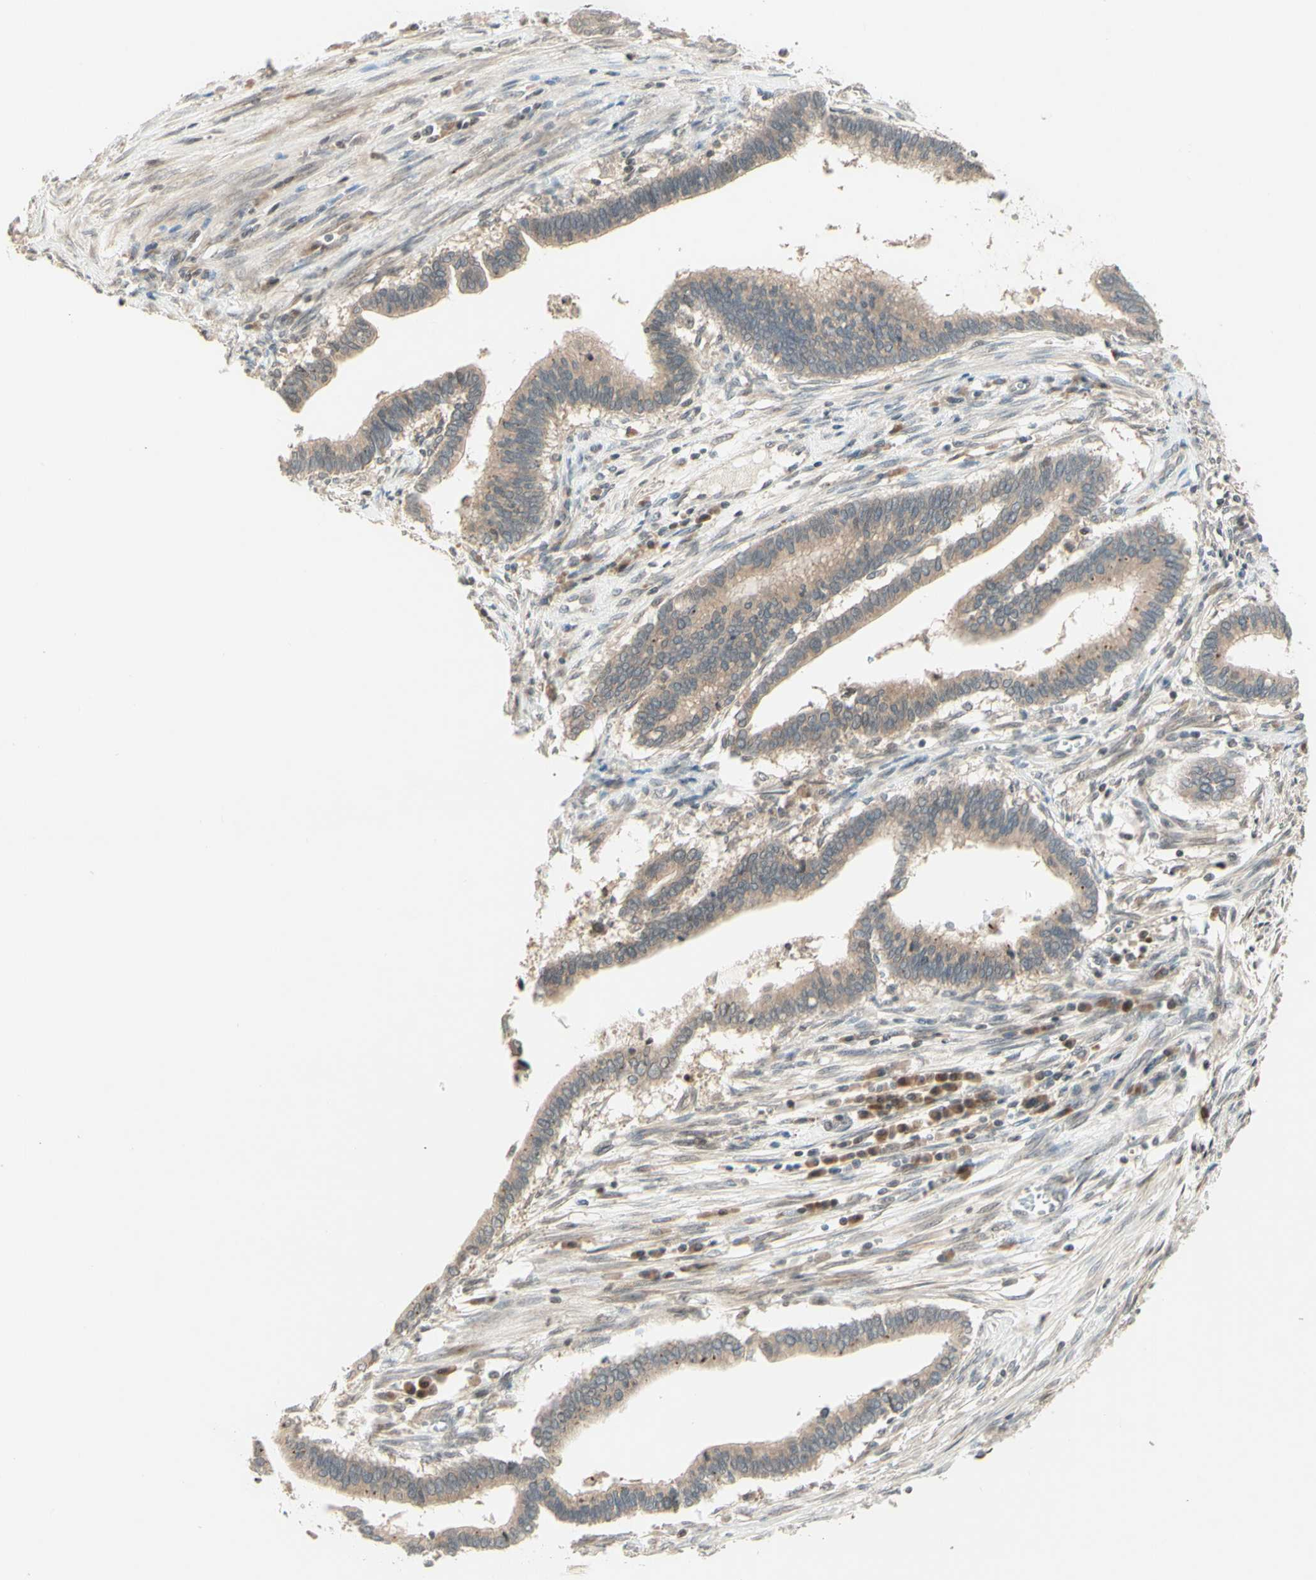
{"staining": {"intensity": "weak", "quantity": ">75%", "location": "cytoplasmic/membranous"}, "tissue": "cervical cancer", "cell_type": "Tumor cells", "image_type": "cancer", "snomed": [{"axis": "morphology", "description": "Adenocarcinoma, NOS"}, {"axis": "topography", "description": "Cervix"}], "caption": "A low amount of weak cytoplasmic/membranous expression is present in approximately >75% of tumor cells in cervical cancer tissue. (DAB (3,3'-diaminobenzidine) IHC with brightfield microscopy, high magnification).", "gene": "ZW10", "patient": {"sex": "female", "age": 44}}